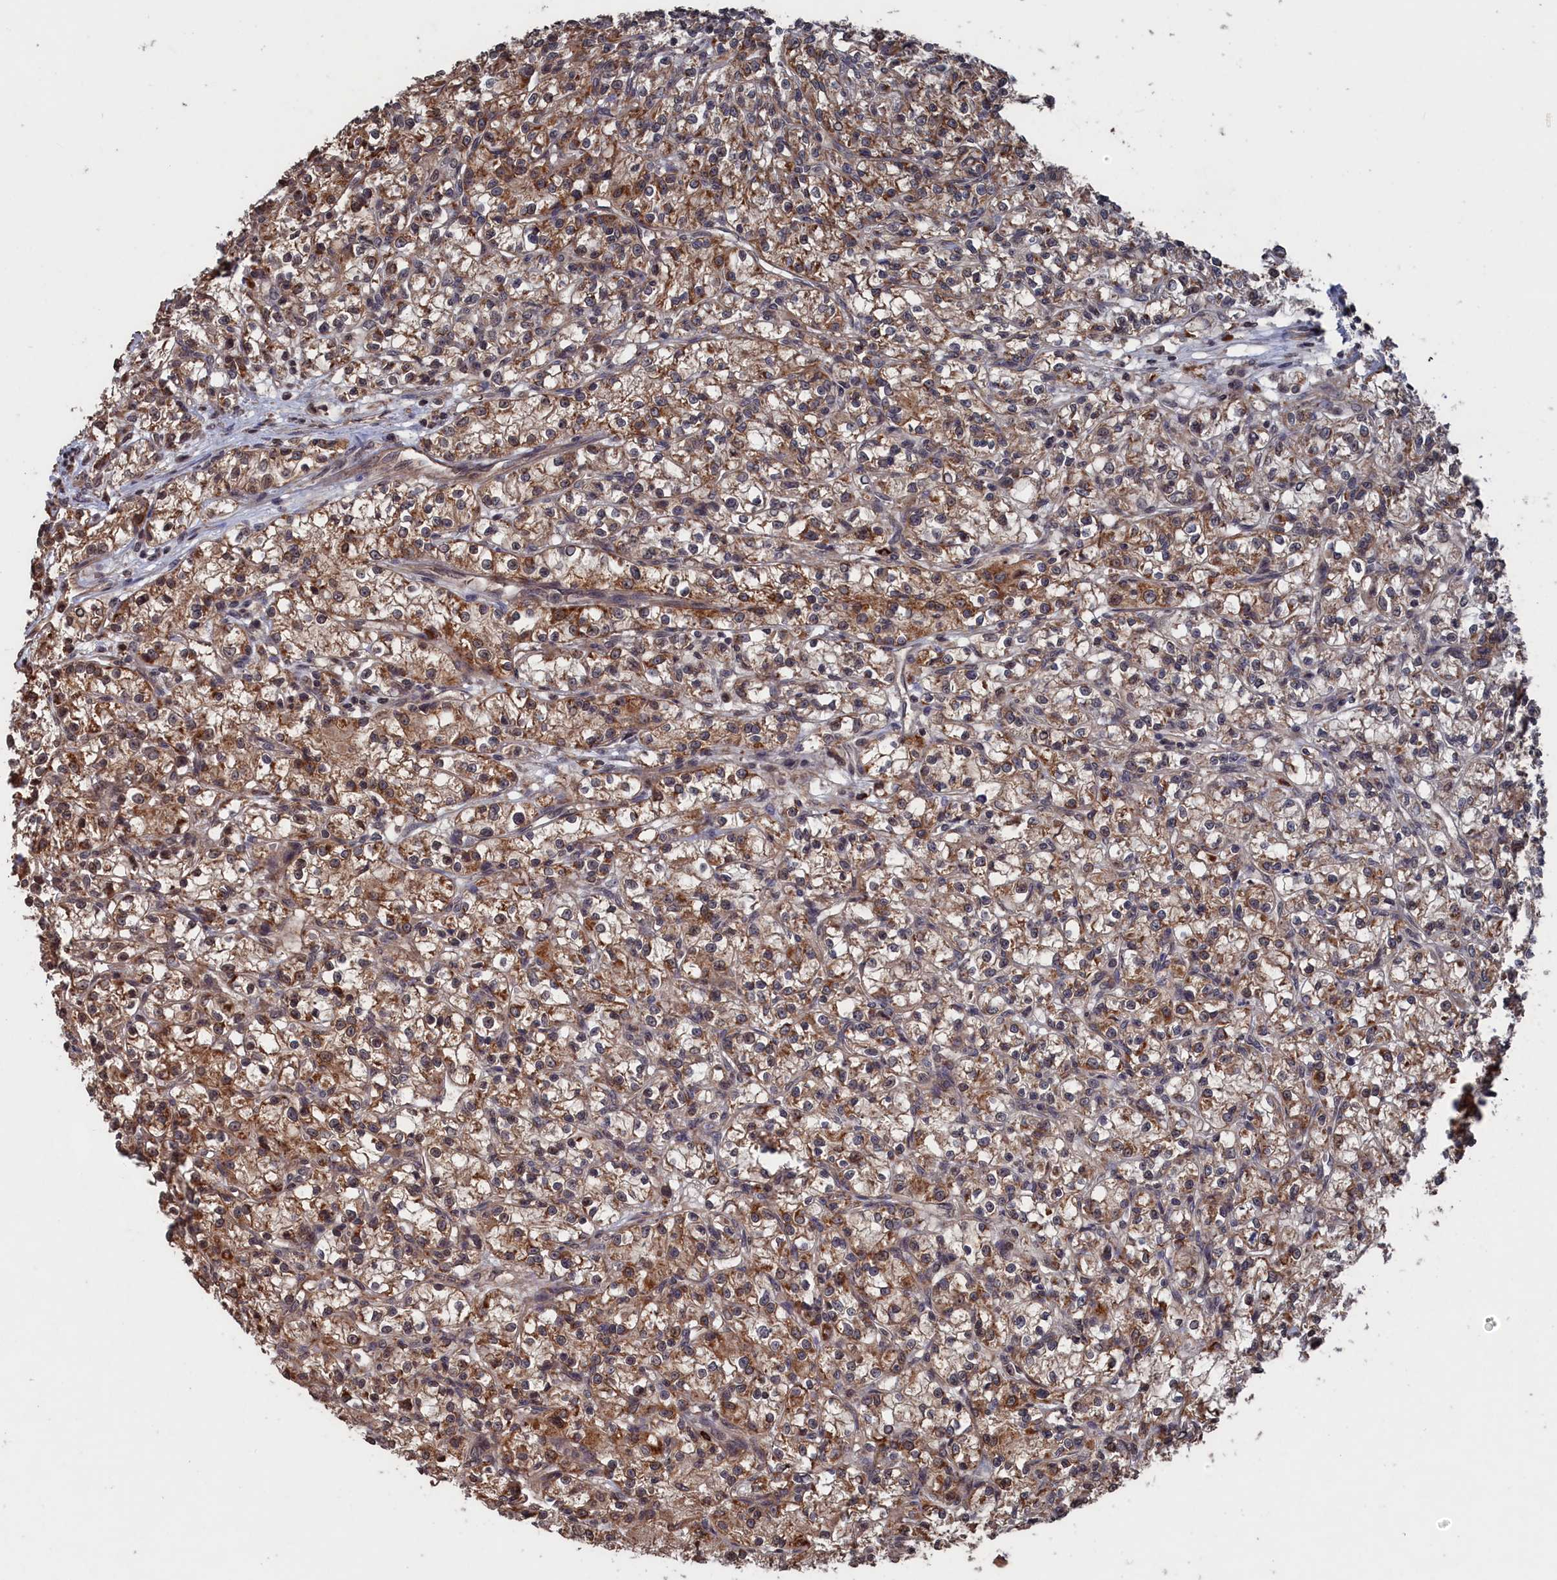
{"staining": {"intensity": "moderate", "quantity": ">75%", "location": "cytoplasmic/membranous"}, "tissue": "renal cancer", "cell_type": "Tumor cells", "image_type": "cancer", "snomed": [{"axis": "morphology", "description": "Adenocarcinoma, NOS"}, {"axis": "topography", "description": "Kidney"}], "caption": "Renal adenocarcinoma was stained to show a protein in brown. There is medium levels of moderate cytoplasmic/membranous staining in approximately >75% of tumor cells. (DAB (3,3'-diaminobenzidine) IHC with brightfield microscopy, high magnification).", "gene": "PDE12", "patient": {"sex": "female", "age": 59}}